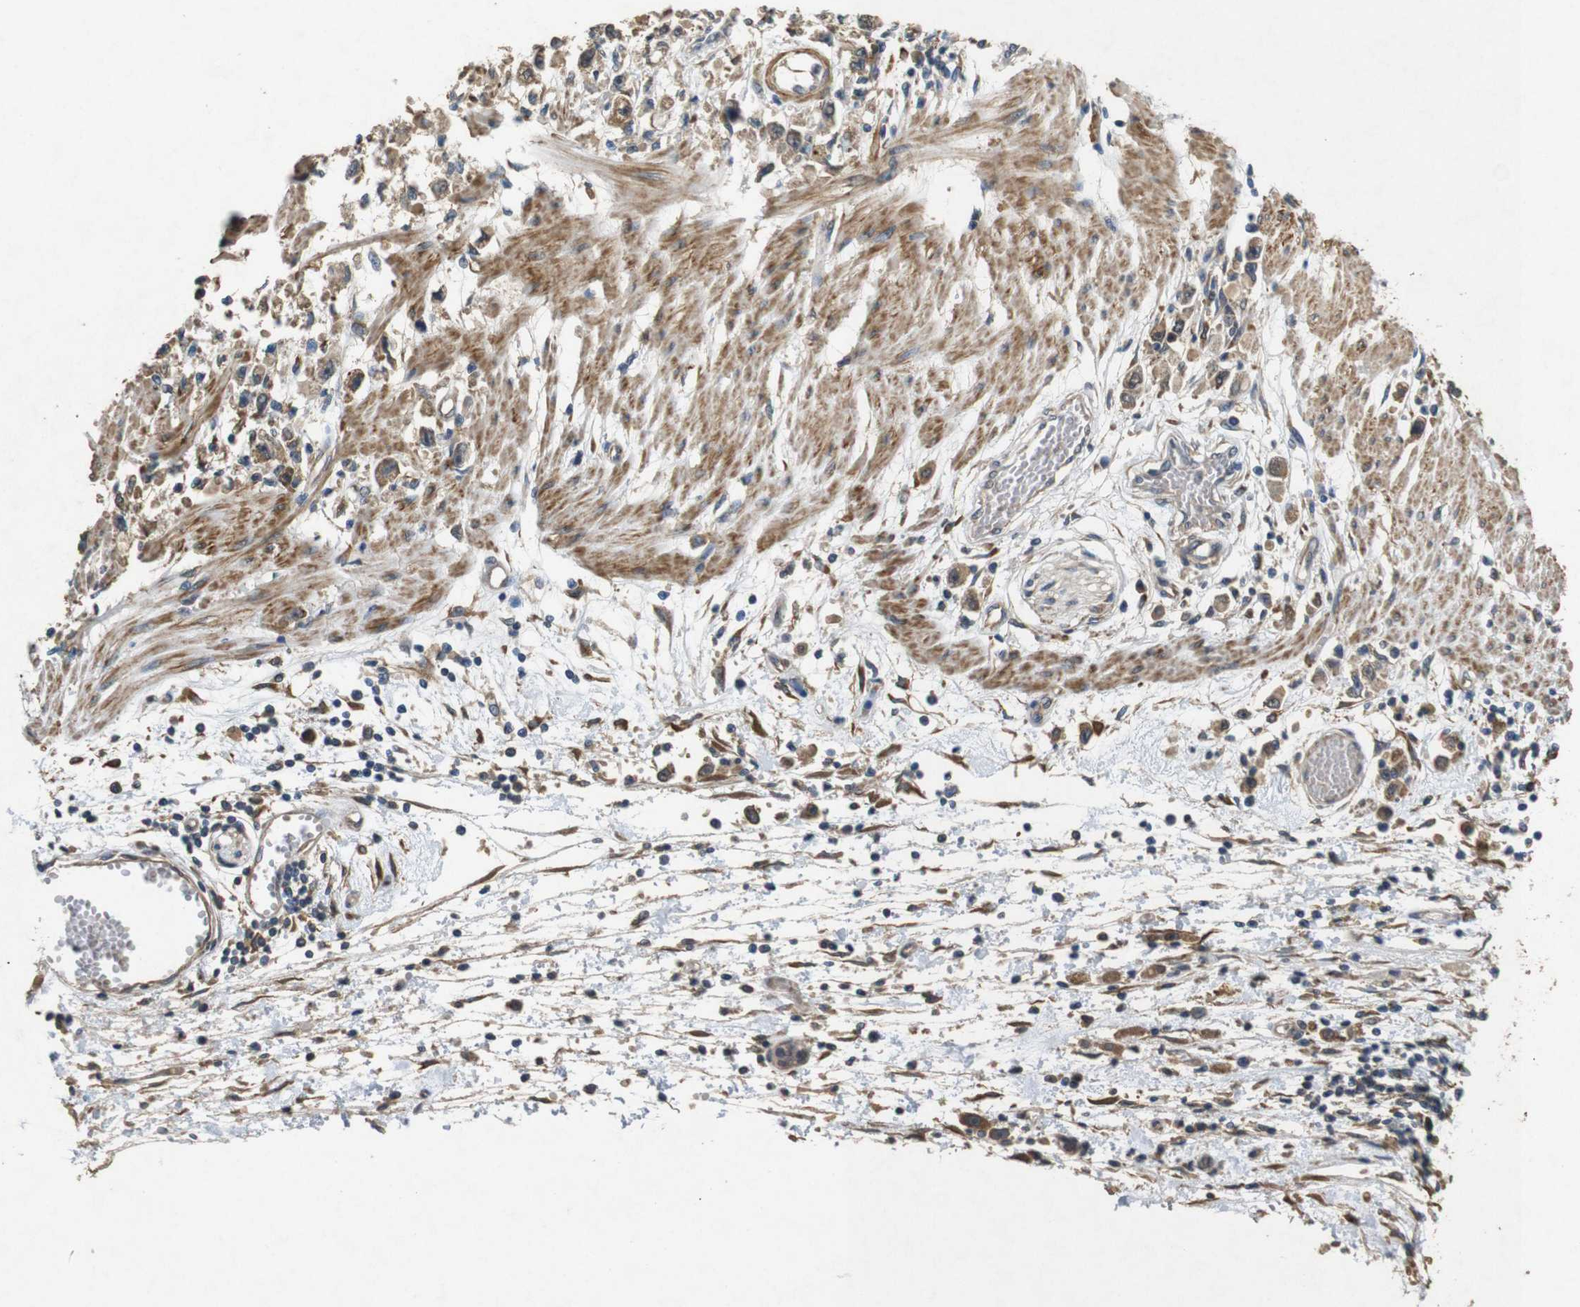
{"staining": {"intensity": "moderate", "quantity": "25%-75%", "location": "cytoplasmic/membranous"}, "tissue": "stomach cancer", "cell_type": "Tumor cells", "image_type": "cancer", "snomed": [{"axis": "morphology", "description": "Adenocarcinoma, NOS"}, {"axis": "topography", "description": "Stomach"}], "caption": "Protein staining displays moderate cytoplasmic/membranous expression in approximately 25%-75% of tumor cells in adenocarcinoma (stomach).", "gene": "BNIP3", "patient": {"sex": "female", "age": 59}}